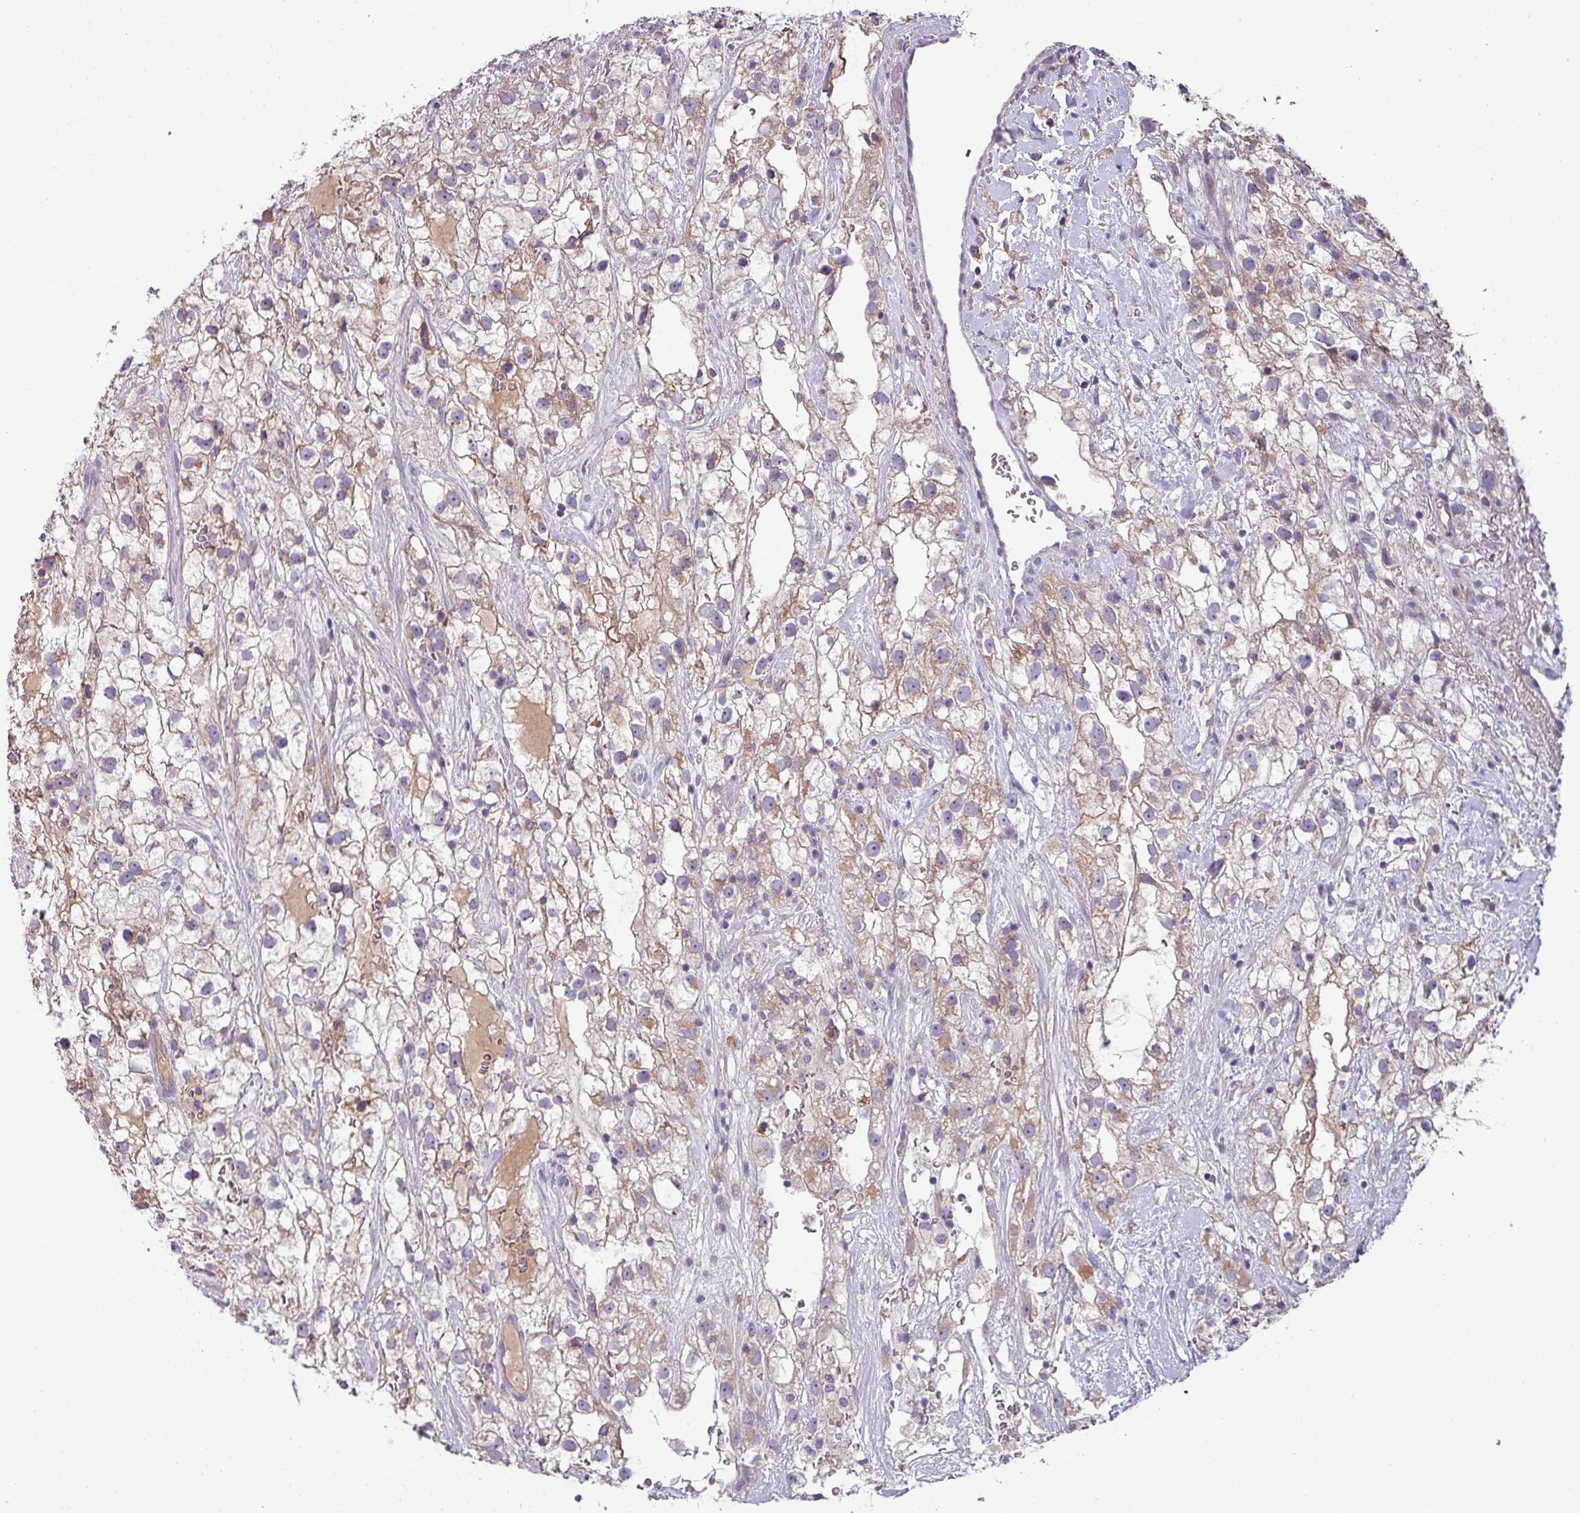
{"staining": {"intensity": "moderate", "quantity": ">75%", "location": "cytoplasmic/membranous"}, "tissue": "renal cancer", "cell_type": "Tumor cells", "image_type": "cancer", "snomed": [{"axis": "morphology", "description": "Adenocarcinoma, NOS"}, {"axis": "topography", "description": "Kidney"}], "caption": "Approximately >75% of tumor cells in human renal cancer (adenocarcinoma) reveal moderate cytoplasmic/membranous protein staining as visualized by brown immunohistochemical staining.", "gene": "LRRC9", "patient": {"sex": "male", "age": 59}}